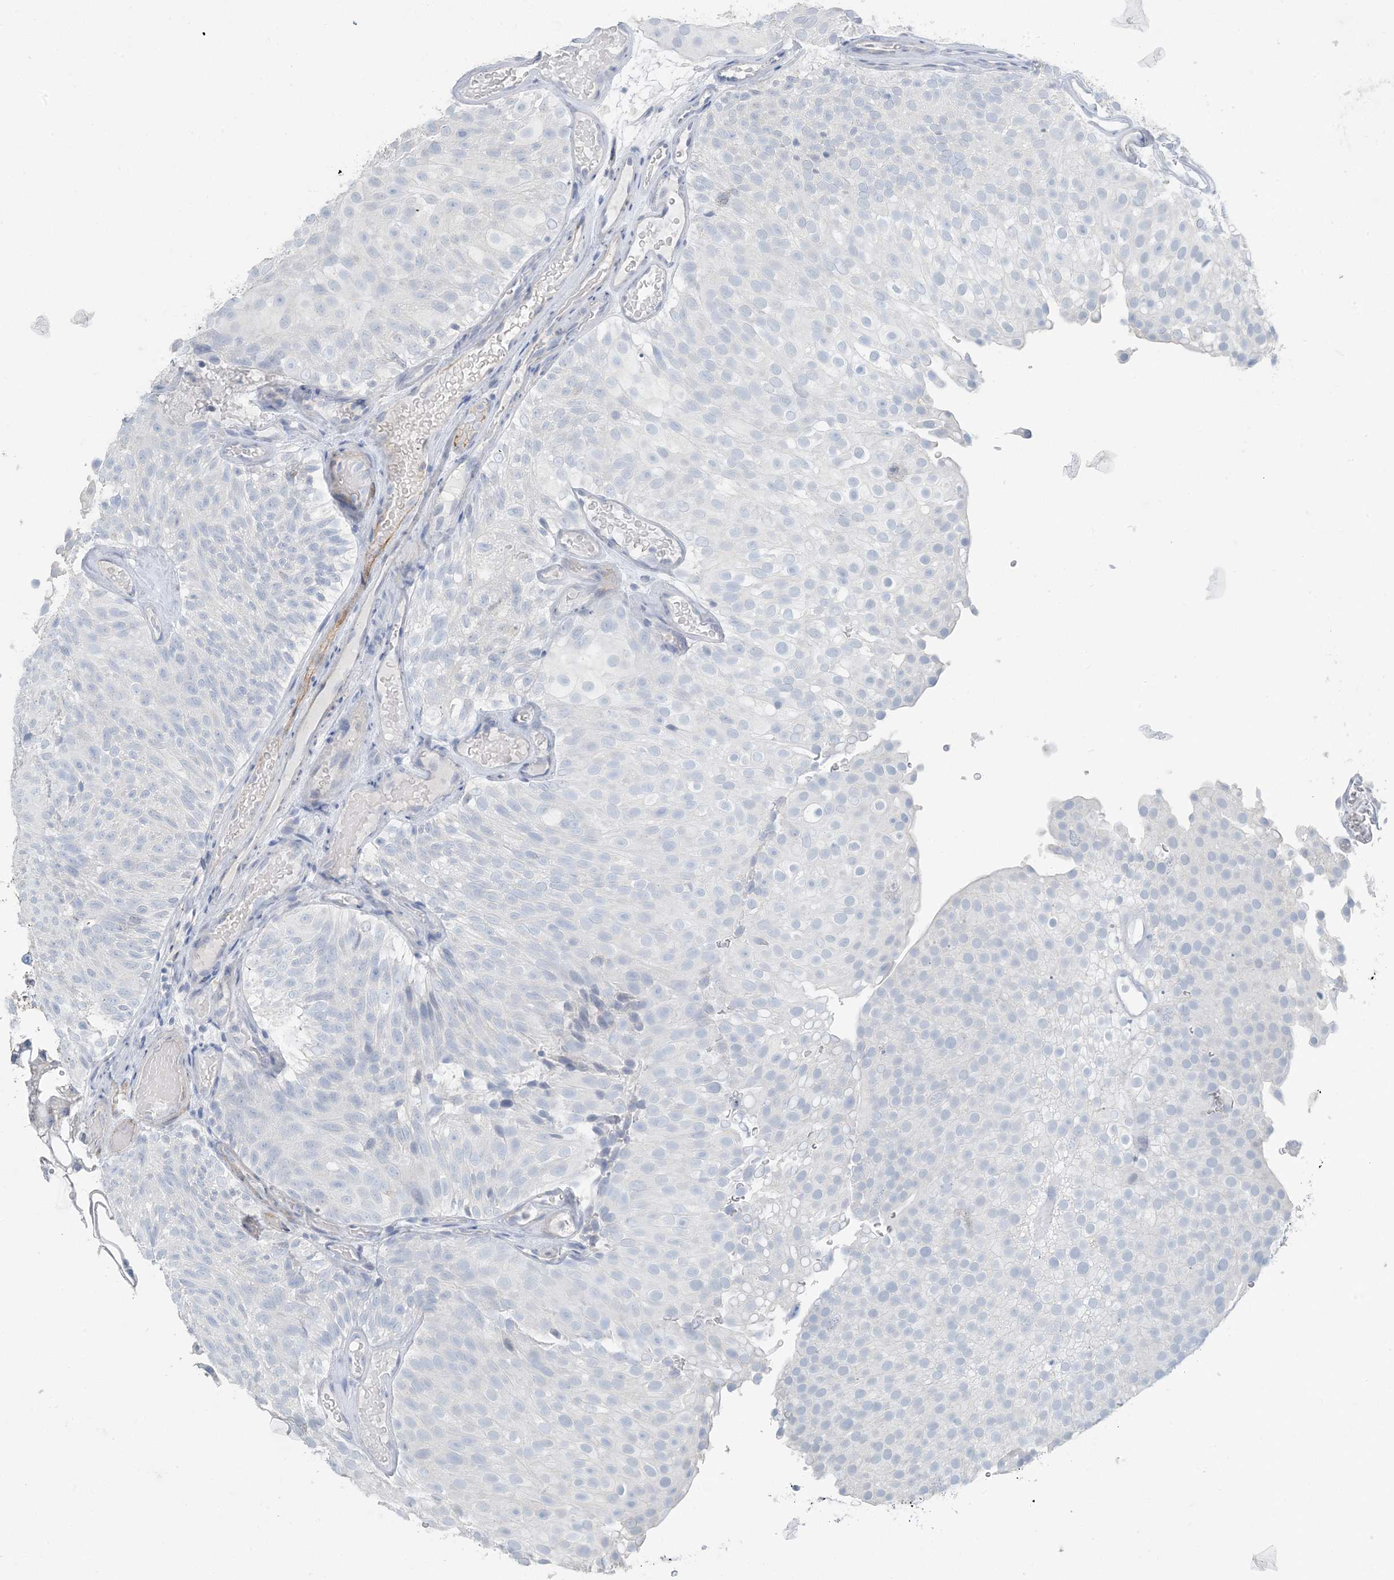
{"staining": {"intensity": "negative", "quantity": "none", "location": "none"}, "tissue": "urothelial cancer", "cell_type": "Tumor cells", "image_type": "cancer", "snomed": [{"axis": "morphology", "description": "Urothelial carcinoma, Low grade"}, {"axis": "topography", "description": "Urinary bladder"}], "caption": "The immunohistochemistry photomicrograph has no significant positivity in tumor cells of urothelial cancer tissue.", "gene": "PGM5", "patient": {"sex": "male", "age": 78}}